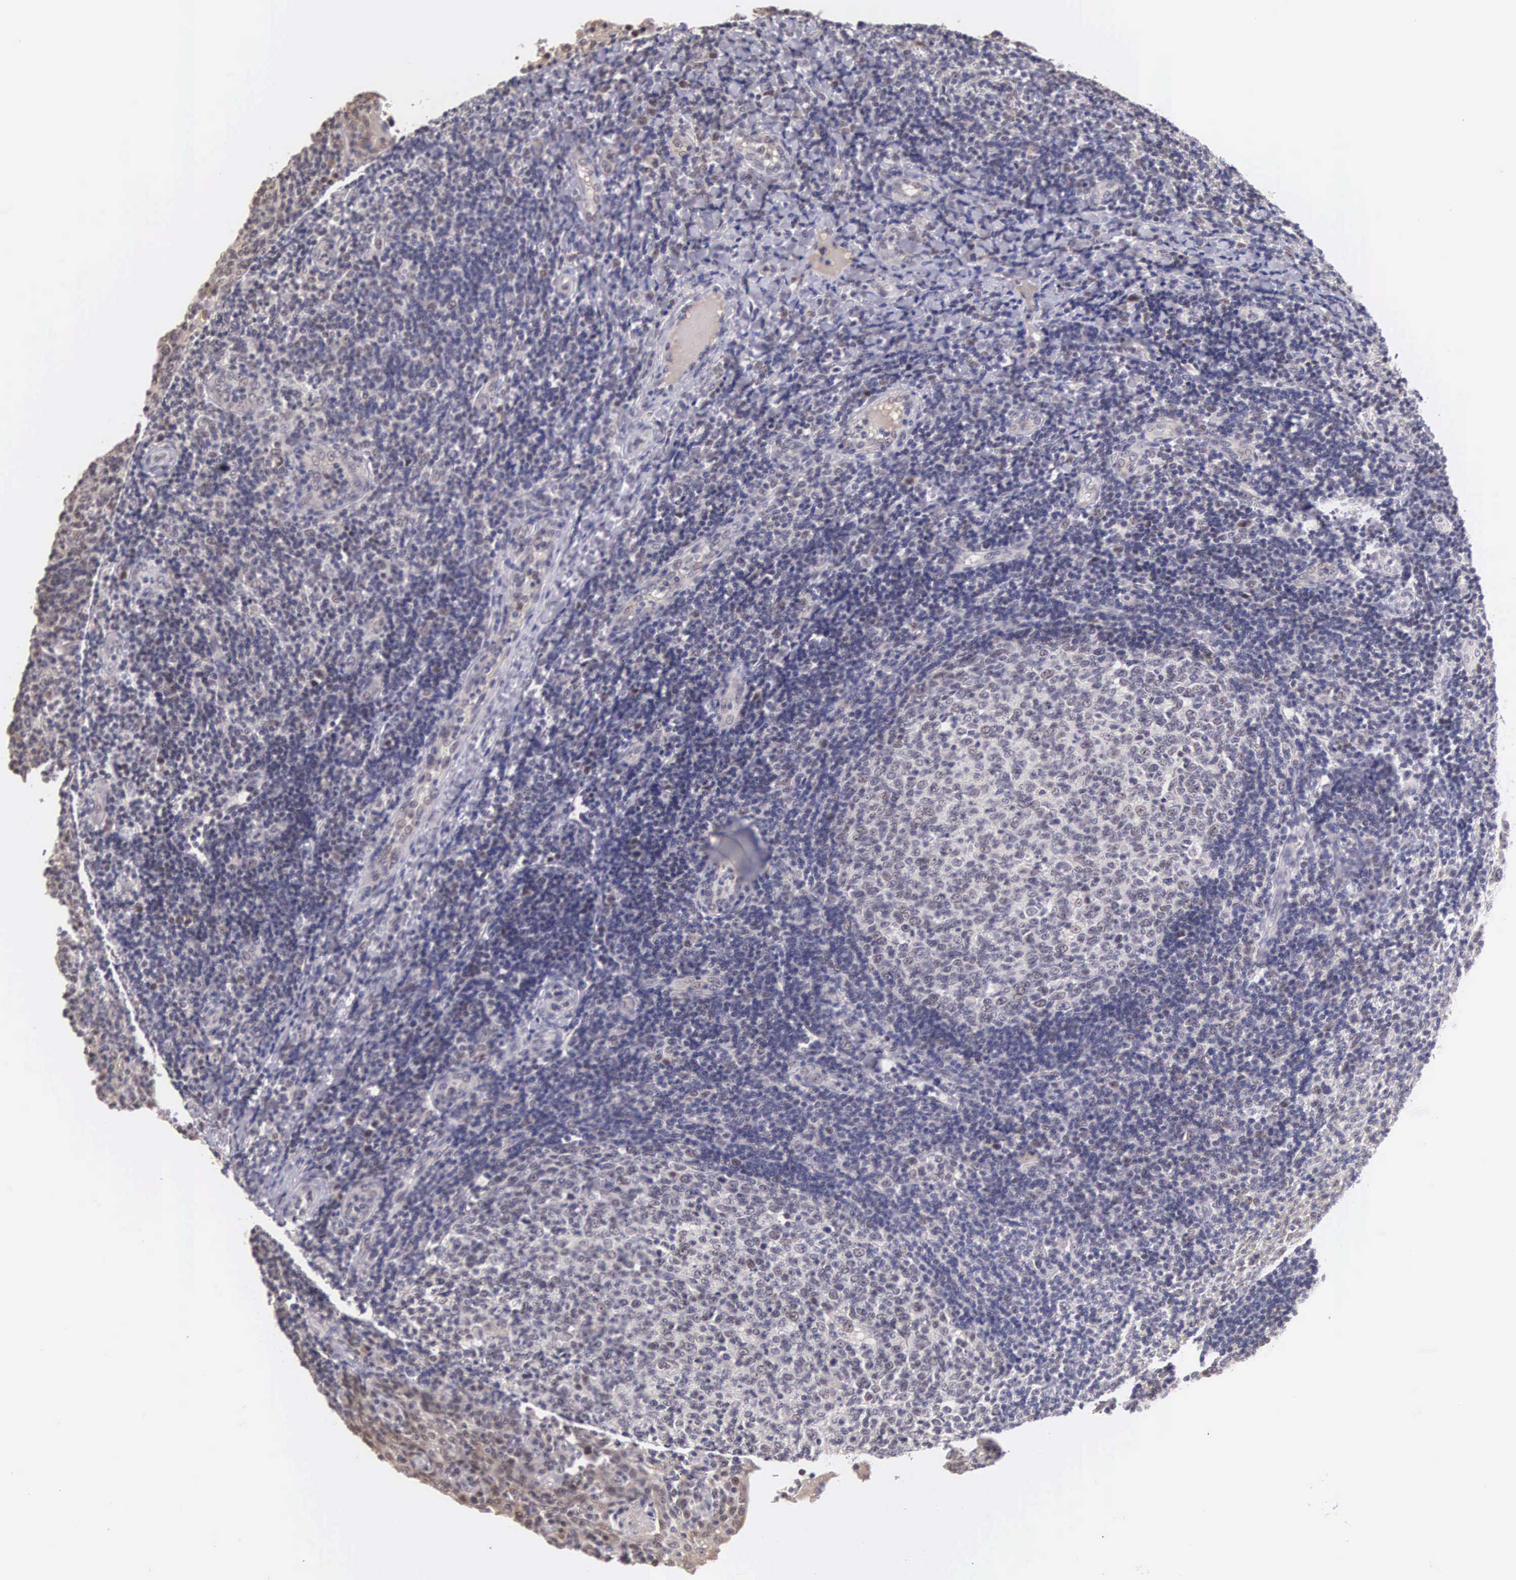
{"staining": {"intensity": "negative", "quantity": "none", "location": "none"}, "tissue": "tonsil", "cell_type": "Germinal center cells", "image_type": "normal", "snomed": [{"axis": "morphology", "description": "Normal tissue, NOS"}, {"axis": "topography", "description": "Tonsil"}], "caption": "Protein analysis of benign tonsil exhibits no significant expression in germinal center cells. Nuclei are stained in blue.", "gene": "HMGXB4", "patient": {"sex": "female", "age": 3}}